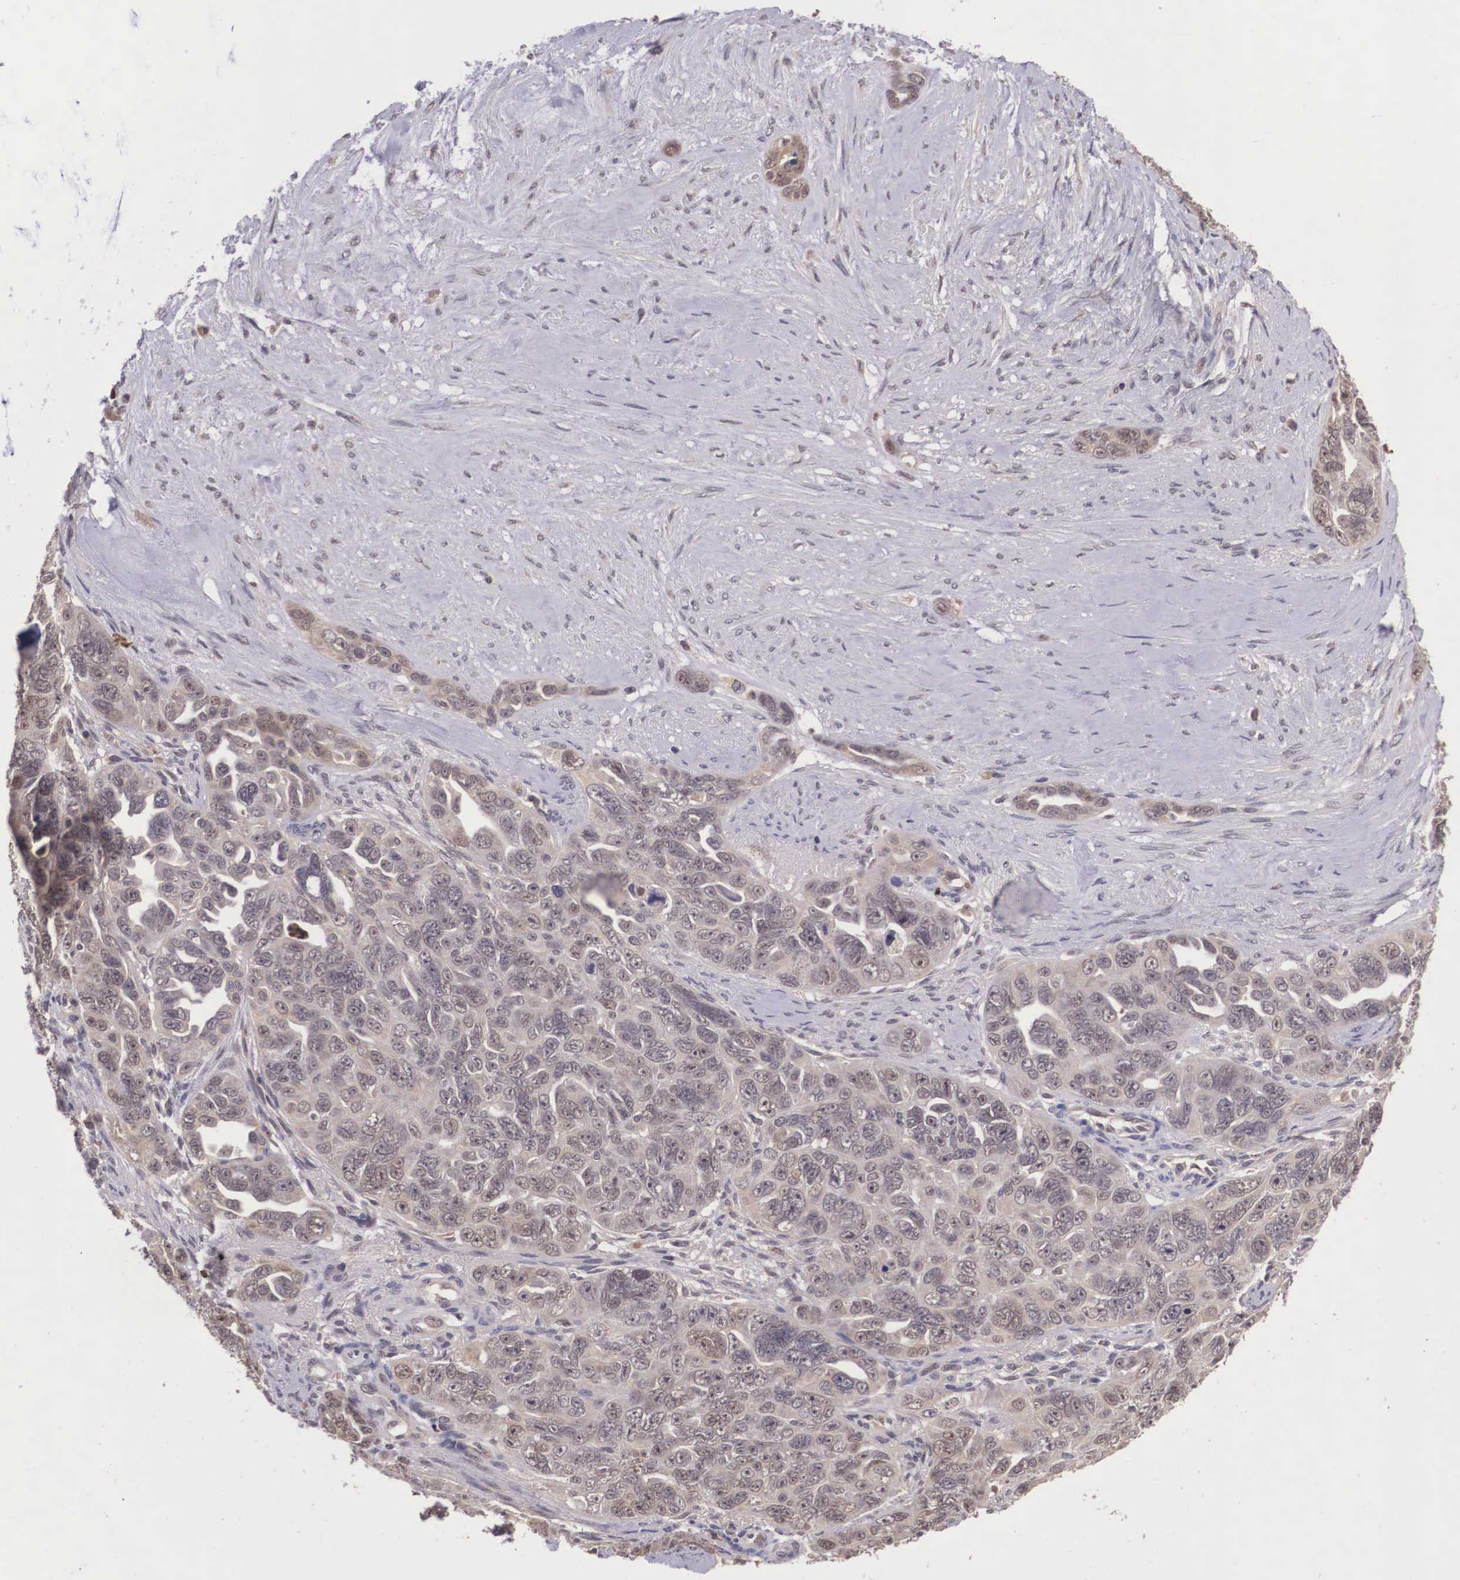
{"staining": {"intensity": "weak", "quantity": ">75%", "location": "cytoplasmic/membranous"}, "tissue": "ovarian cancer", "cell_type": "Tumor cells", "image_type": "cancer", "snomed": [{"axis": "morphology", "description": "Cystadenocarcinoma, serous, NOS"}, {"axis": "topography", "description": "Ovary"}], "caption": "Tumor cells exhibit low levels of weak cytoplasmic/membranous expression in about >75% of cells in human ovarian serous cystadenocarcinoma.", "gene": "VASH1", "patient": {"sex": "female", "age": 63}}